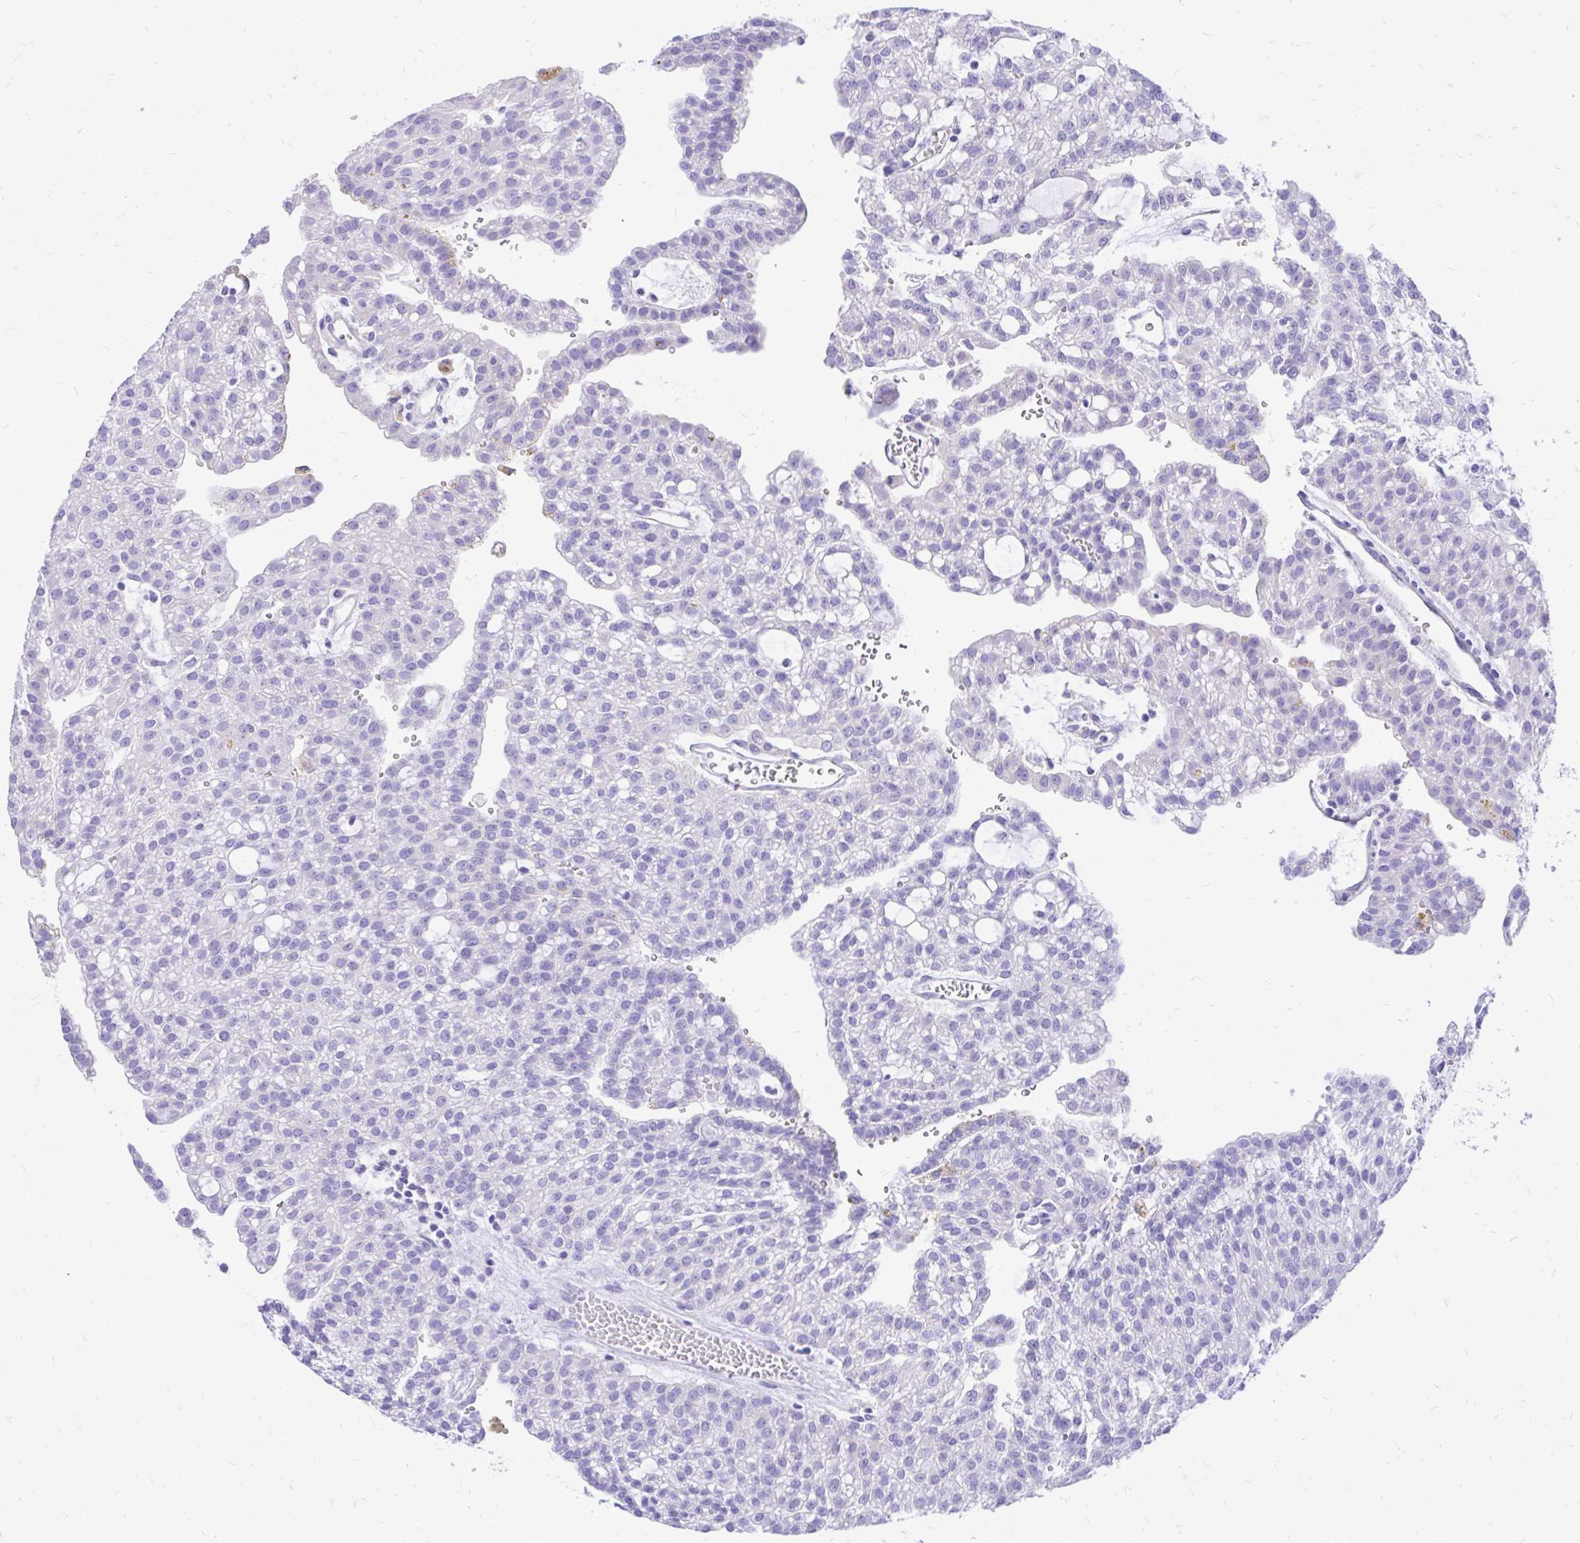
{"staining": {"intensity": "negative", "quantity": "none", "location": "none"}, "tissue": "renal cancer", "cell_type": "Tumor cells", "image_type": "cancer", "snomed": [{"axis": "morphology", "description": "Adenocarcinoma, NOS"}, {"axis": "topography", "description": "Kidney"}], "caption": "Immunohistochemical staining of renal cancer (adenocarcinoma) demonstrates no significant staining in tumor cells.", "gene": "MON1A", "patient": {"sex": "male", "age": 63}}